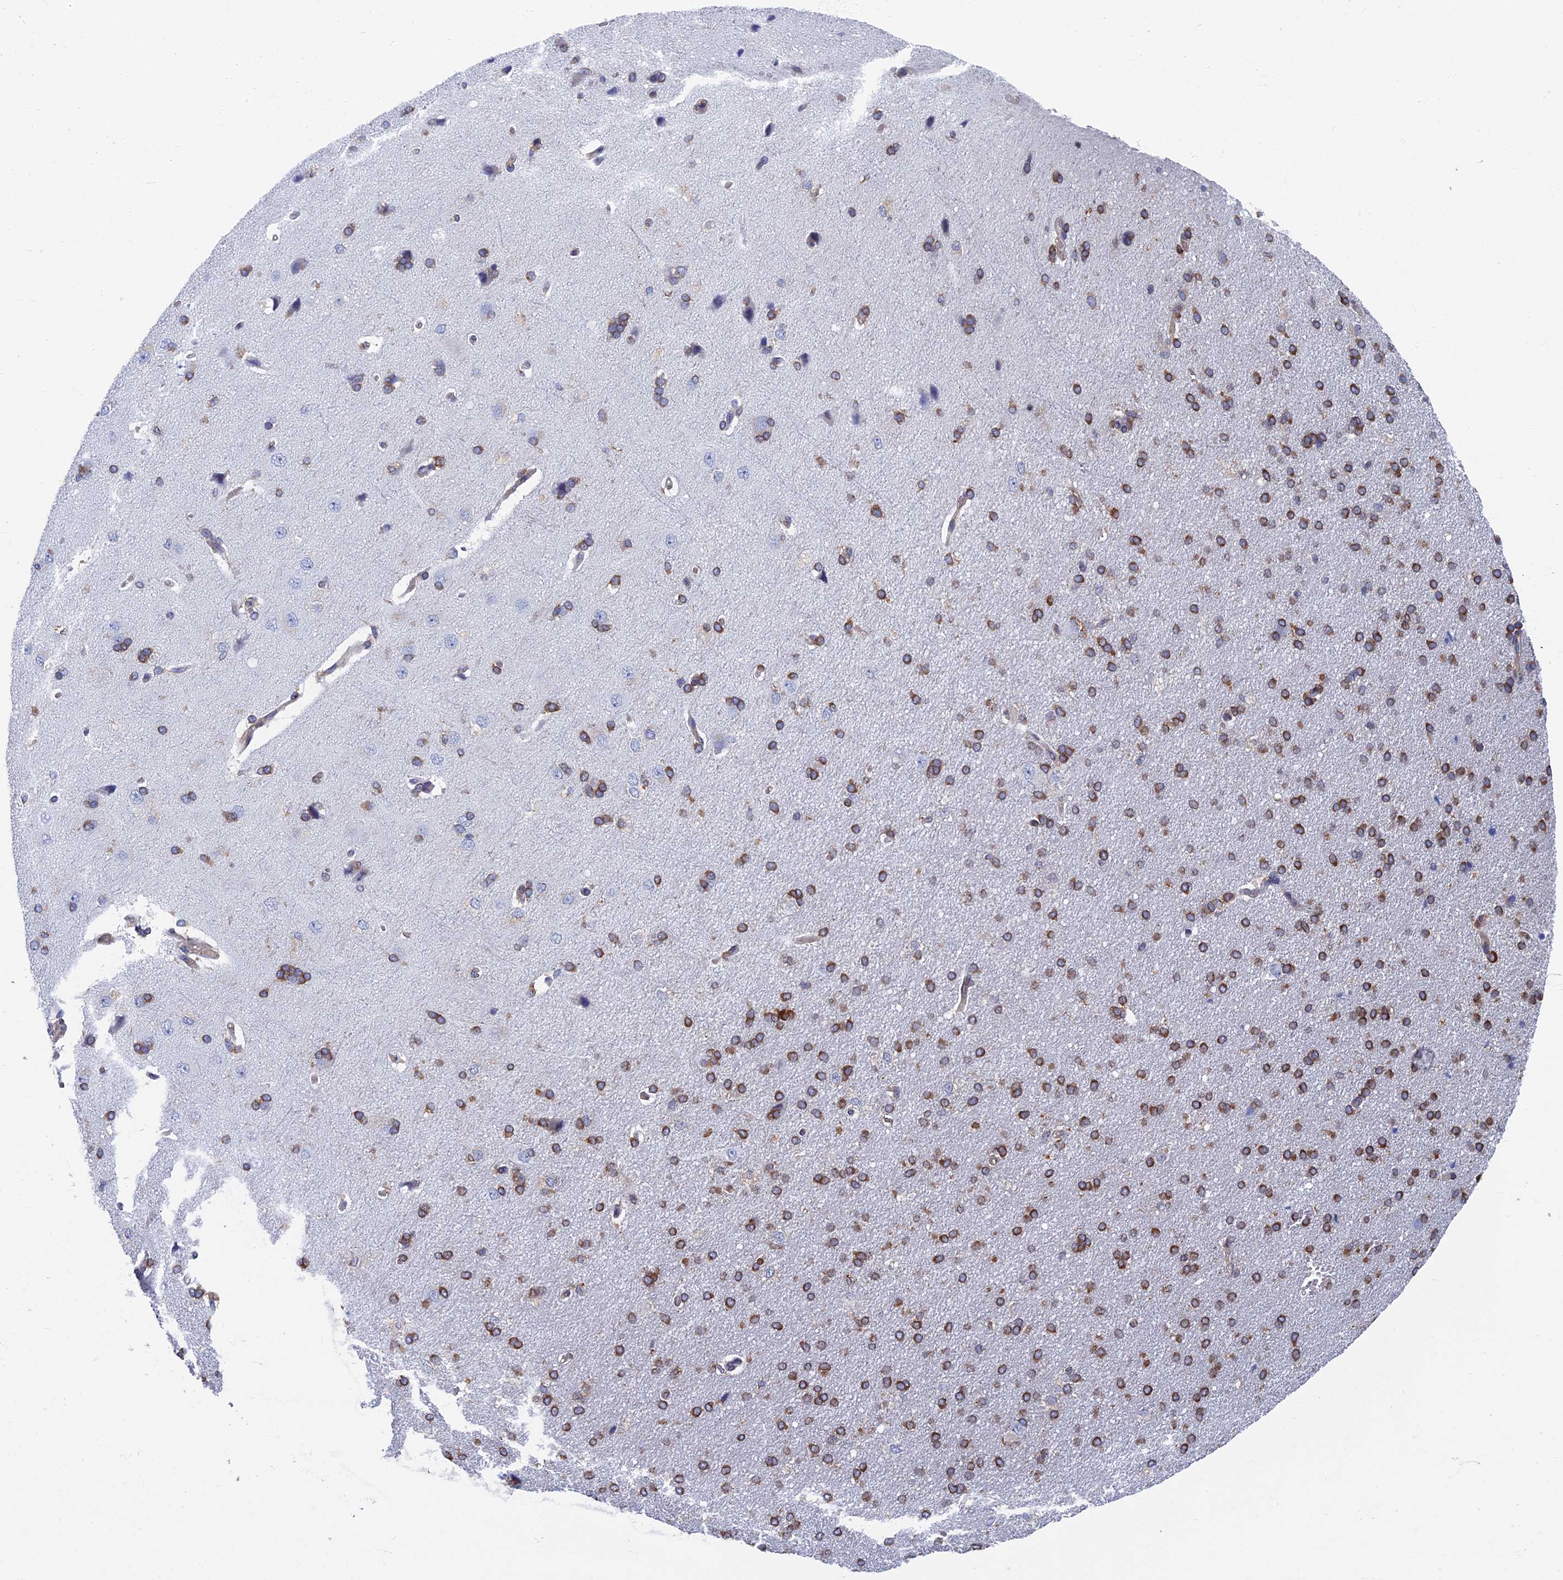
{"staining": {"intensity": "negative", "quantity": "none", "location": "none"}, "tissue": "cerebral cortex", "cell_type": "Endothelial cells", "image_type": "normal", "snomed": [{"axis": "morphology", "description": "Normal tissue, NOS"}, {"axis": "topography", "description": "Cerebral cortex"}], "caption": "IHC image of unremarkable cerebral cortex: cerebral cortex stained with DAB (3,3'-diaminobenzidine) exhibits no significant protein expression in endothelial cells.", "gene": "YBX1", "patient": {"sex": "male", "age": 62}}